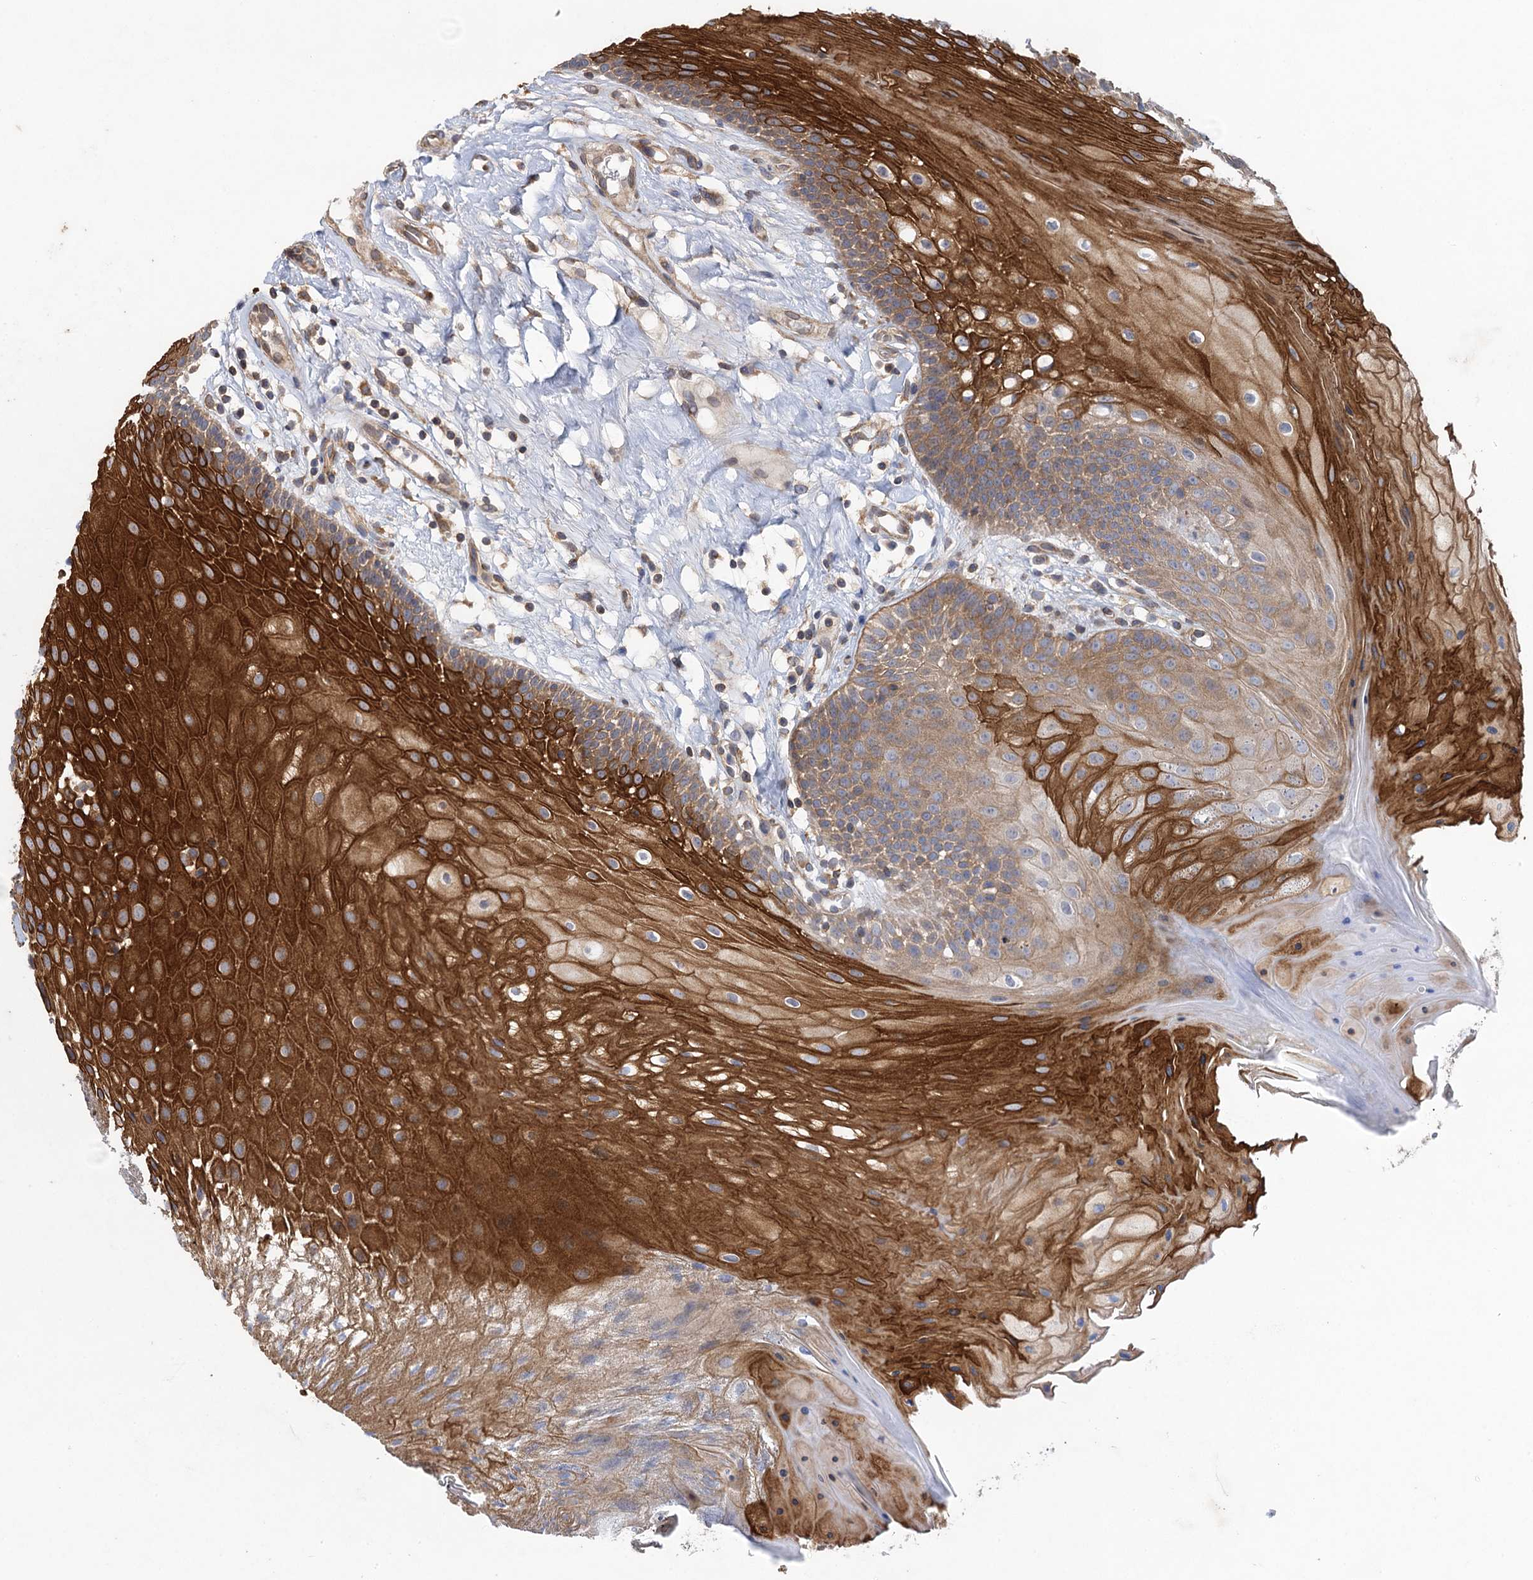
{"staining": {"intensity": "strong", "quantity": ">75%", "location": "cytoplasmic/membranous"}, "tissue": "oral mucosa", "cell_type": "Squamous epithelial cells", "image_type": "normal", "snomed": [{"axis": "morphology", "description": "Normal tissue, NOS"}, {"axis": "topography", "description": "Oral tissue"}], "caption": "Immunohistochemistry photomicrograph of benign human oral mucosa stained for a protein (brown), which shows high levels of strong cytoplasmic/membranous positivity in approximately >75% of squamous epithelial cells.", "gene": "HAUS1", "patient": {"sex": "female", "age": 80}}